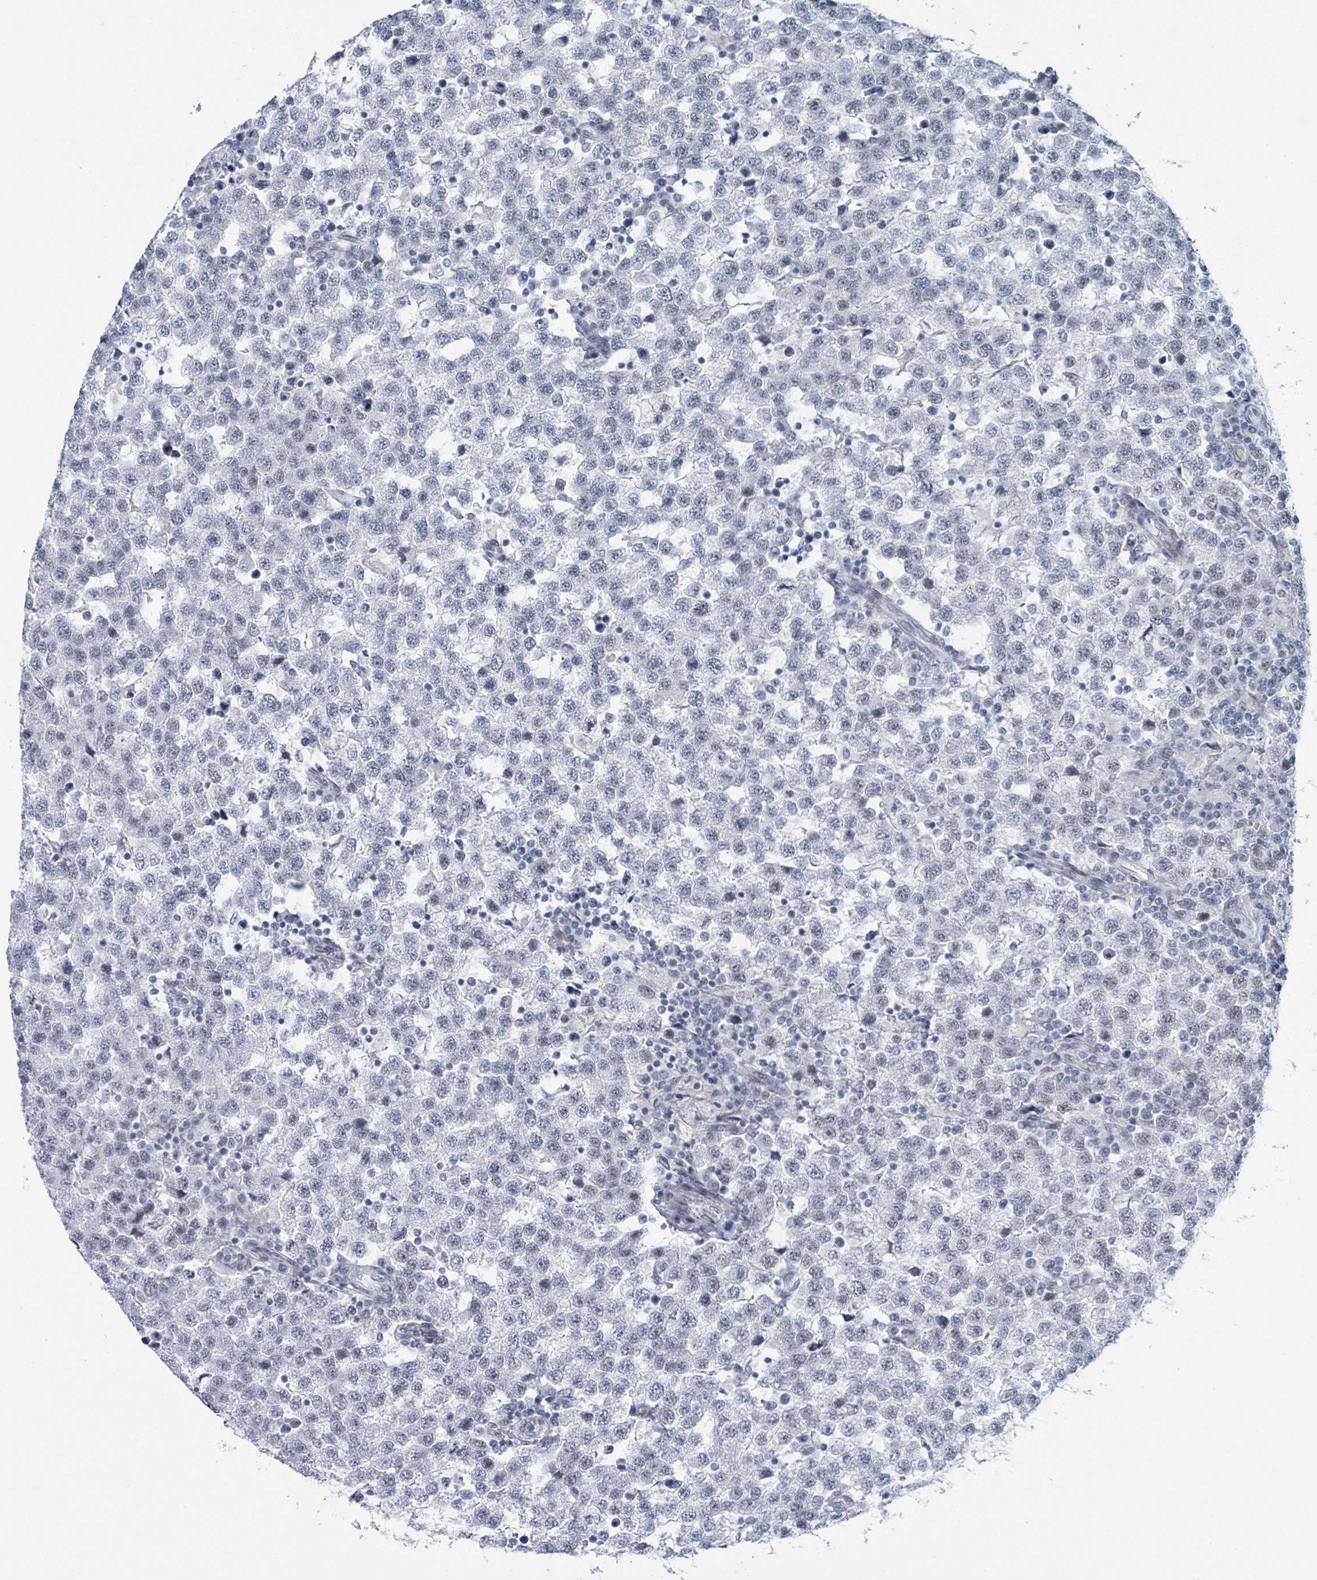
{"staining": {"intensity": "weak", "quantity": "<25%", "location": "nuclear"}, "tissue": "testis cancer", "cell_type": "Tumor cells", "image_type": "cancer", "snomed": [{"axis": "morphology", "description": "Seminoma, NOS"}, {"axis": "topography", "description": "Testis"}], "caption": "Immunohistochemistry (IHC) of human testis cancer displays no positivity in tumor cells.", "gene": "EHMT2", "patient": {"sex": "male", "age": 34}}